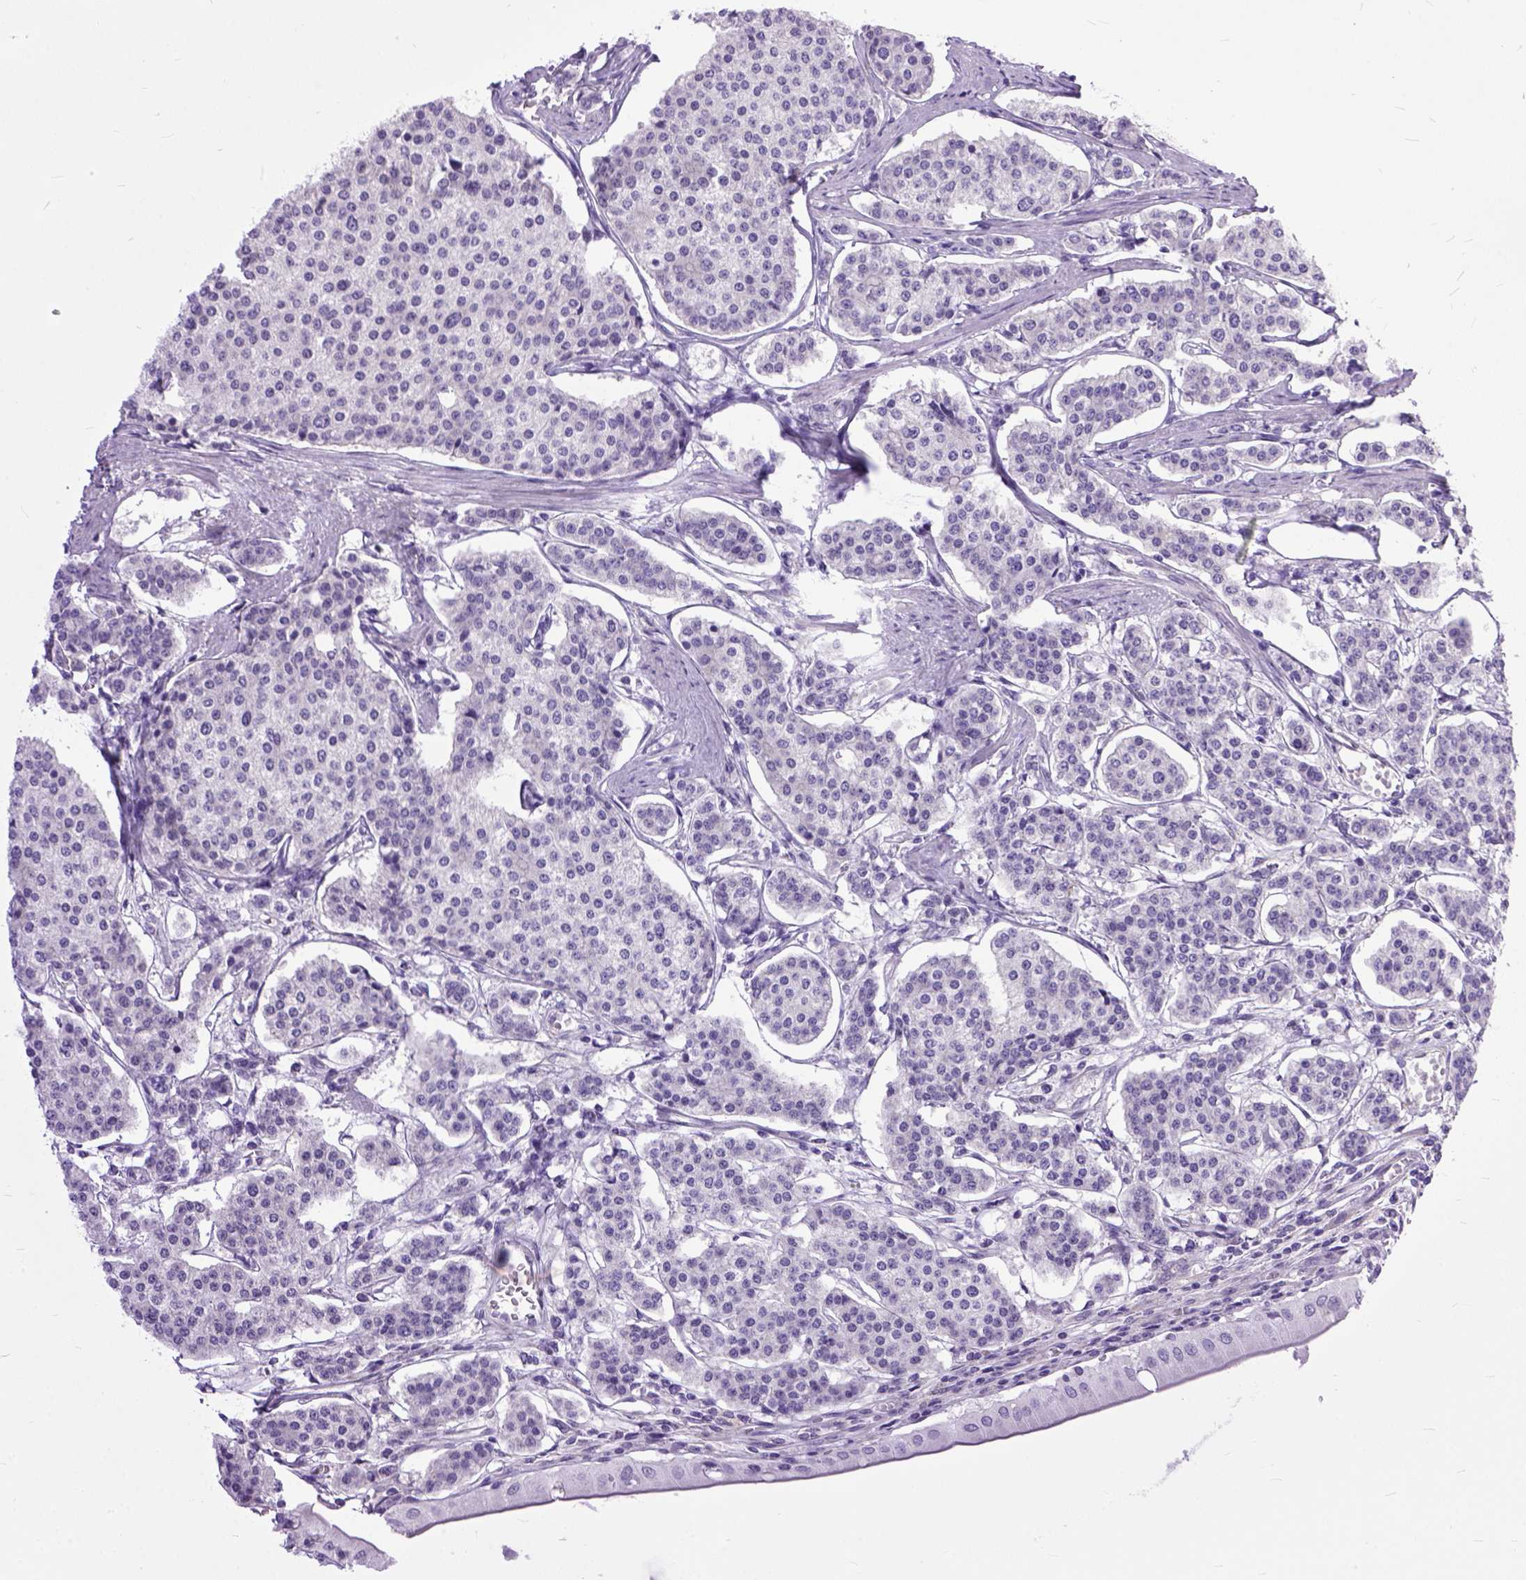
{"staining": {"intensity": "negative", "quantity": "none", "location": "none"}, "tissue": "carcinoid", "cell_type": "Tumor cells", "image_type": "cancer", "snomed": [{"axis": "morphology", "description": "Carcinoid, malignant, NOS"}, {"axis": "topography", "description": "Small intestine"}], "caption": "This is a image of immunohistochemistry staining of carcinoid, which shows no positivity in tumor cells. (DAB (3,3'-diaminobenzidine) immunohistochemistry (IHC), high magnification).", "gene": "TCEAL7", "patient": {"sex": "female", "age": 65}}